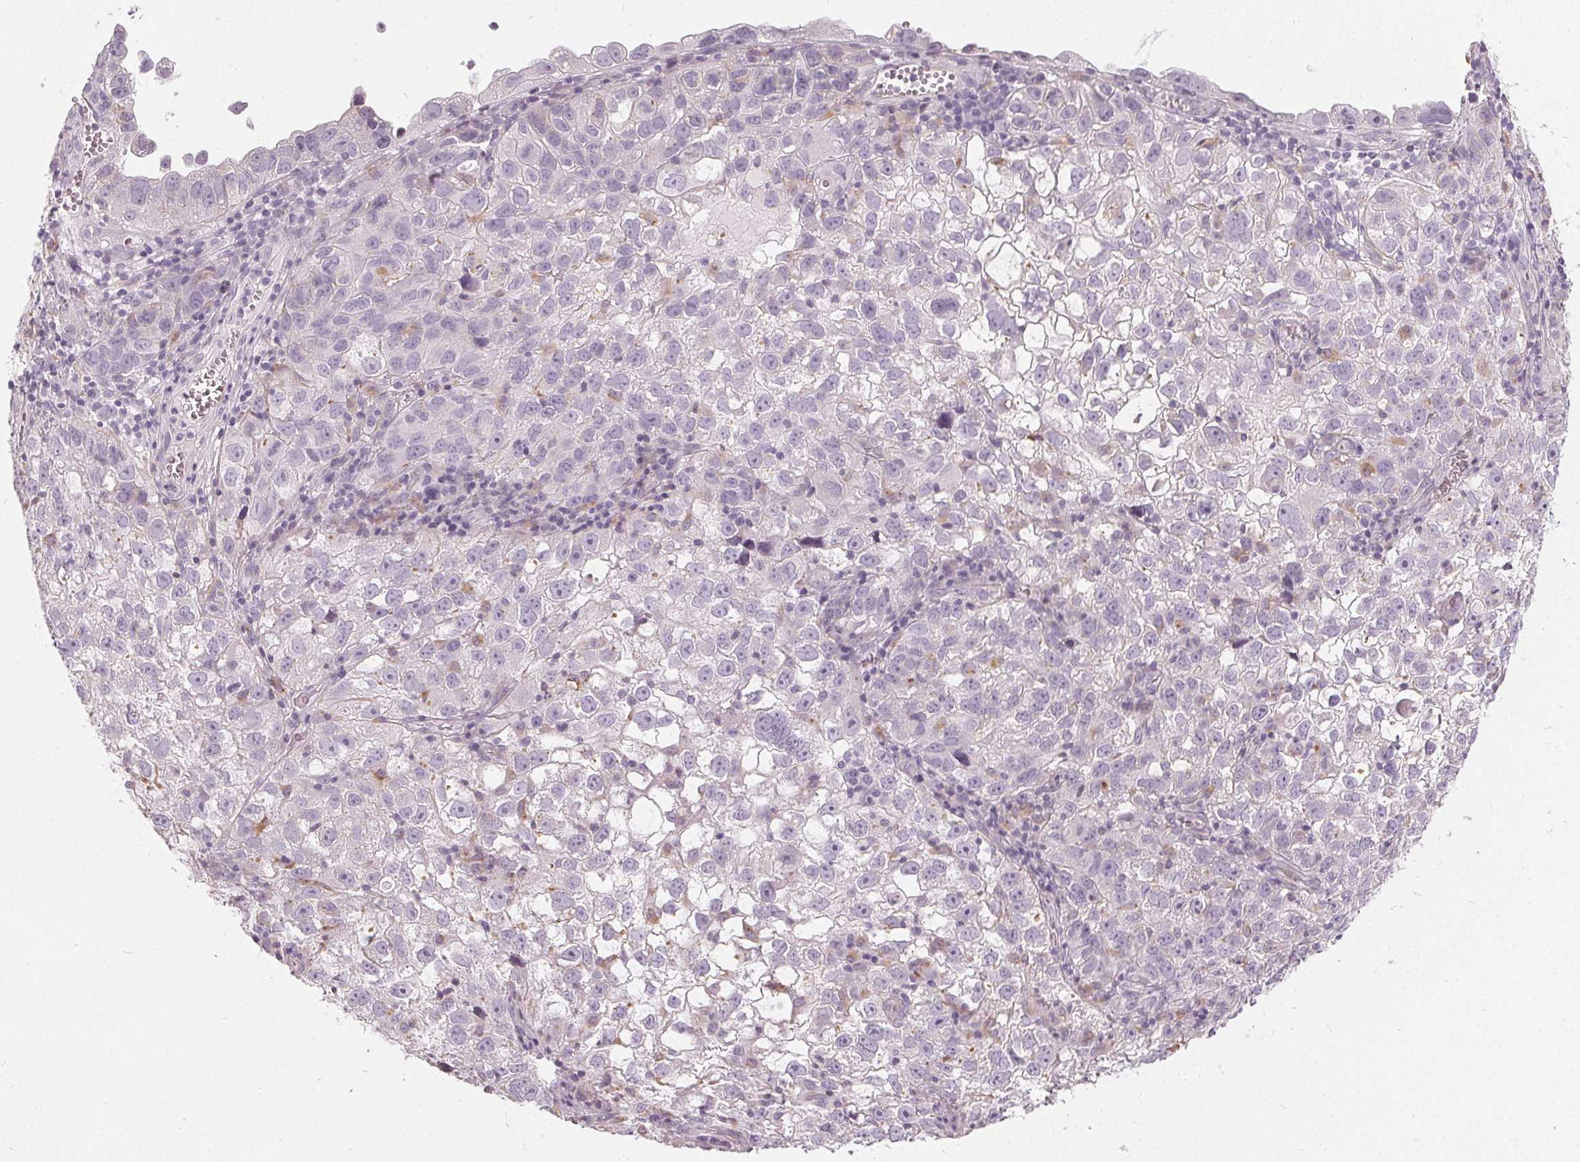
{"staining": {"intensity": "negative", "quantity": "none", "location": "none"}, "tissue": "cervical cancer", "cell_type": "Tumor cells", "image_type": "cancer", "snomed": [{"axis": "morphology", "description": "Squamous cell carcinoma, NOS"}, {"axis": "topography", "description": "Cervix"}], "caption": "Tumor cells show no significant protein staining in cervical cancer.", "gene": "HOPX", "patient": {"sex": "female", "age": 55}}